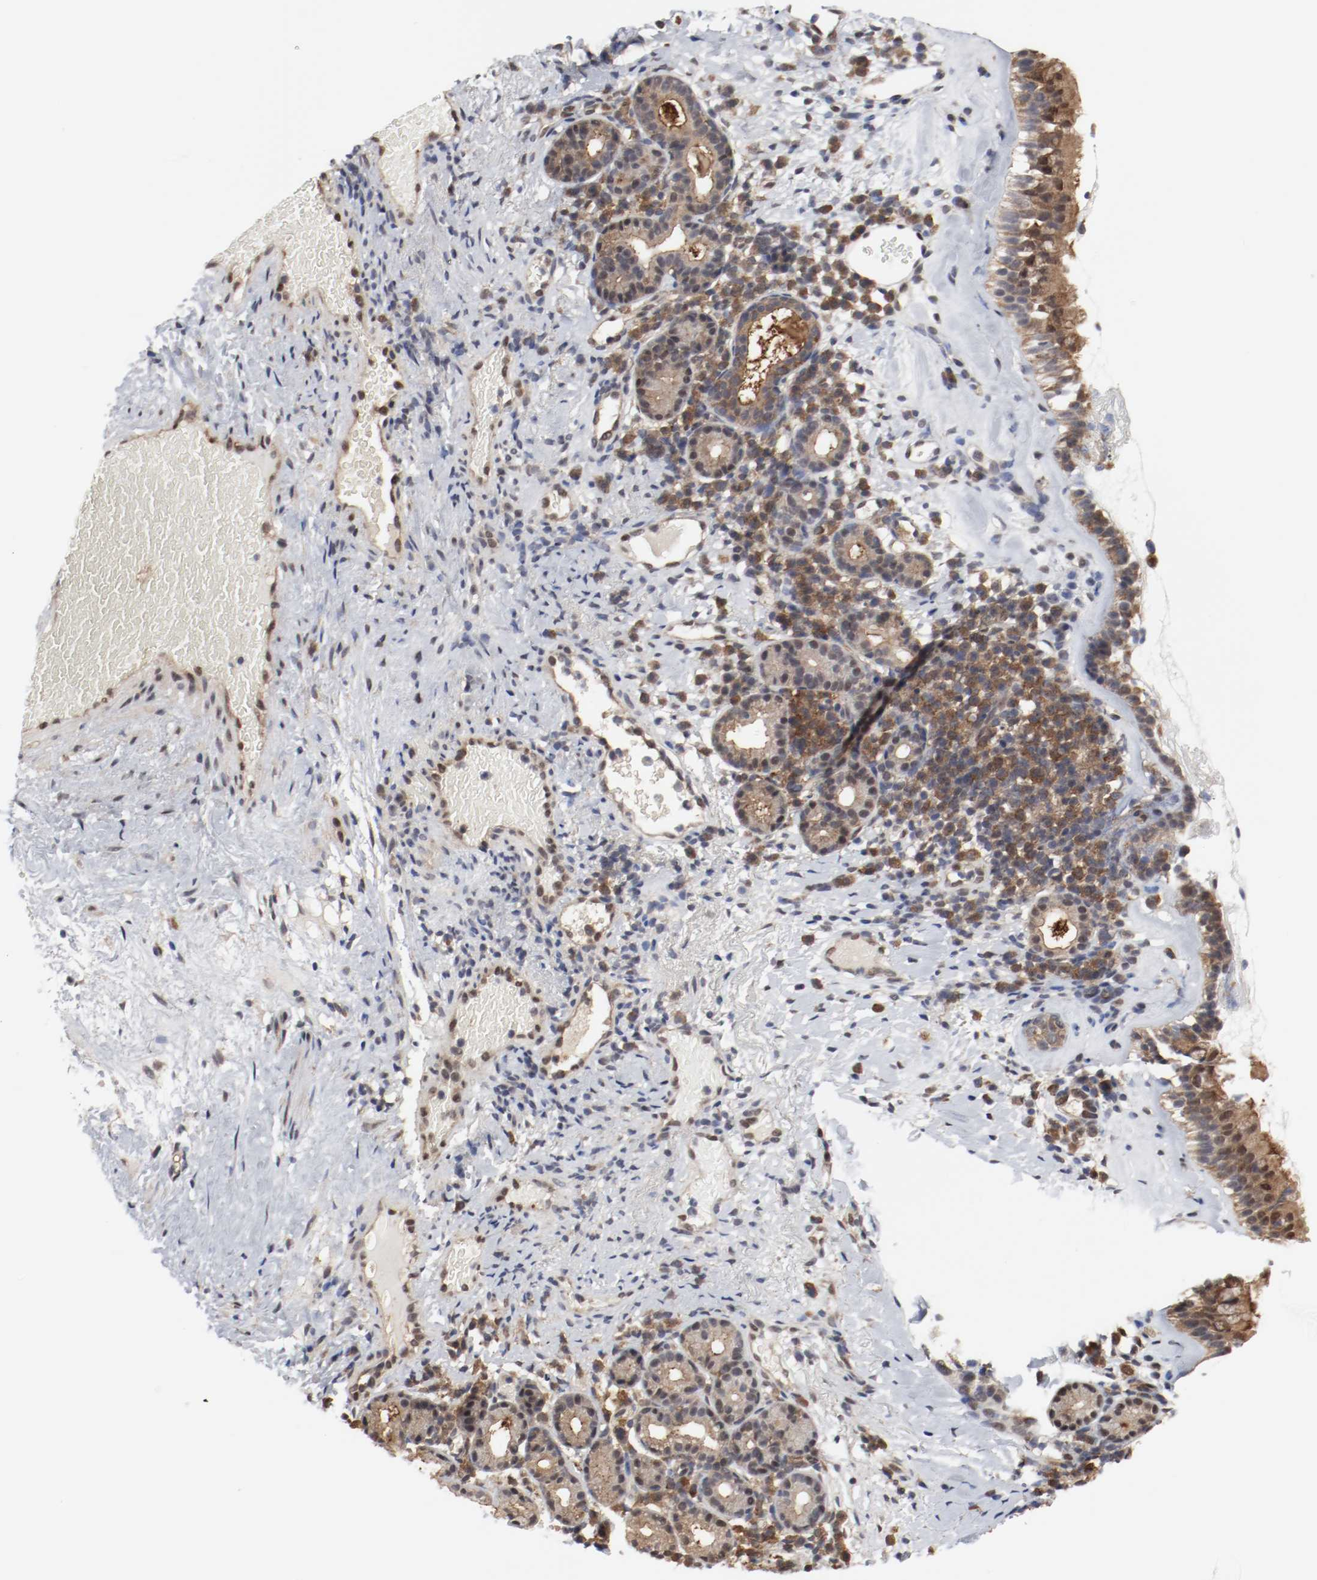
{"staining": {"intensity": "strong", "quantity": "25%-75%", "location": "cytoplasmic/membranous,nuclear"}, "tissue": "nasopharynx", "cell_type": "Respiratory epithelial cells", "image_type": "normal", "snomed": [{"axis": "morphology", "description": "Normal tissue, NOS"}, {"axis": "morphology", "description": "Inflammation, NOS"}, {"axis": "topography", "description": "Nasopharynx"}], "caption": "High-power microscopy captured an immunohistochemistry (IHC) micrograph of normal nasopharynx, revealing strong cytoplasmic/membranous,nuclear positivity in about 25%-75% of respiratory epithelial cells.", "gene": "AFG3L2", "patient": {"sex": "female", "age": 55}}